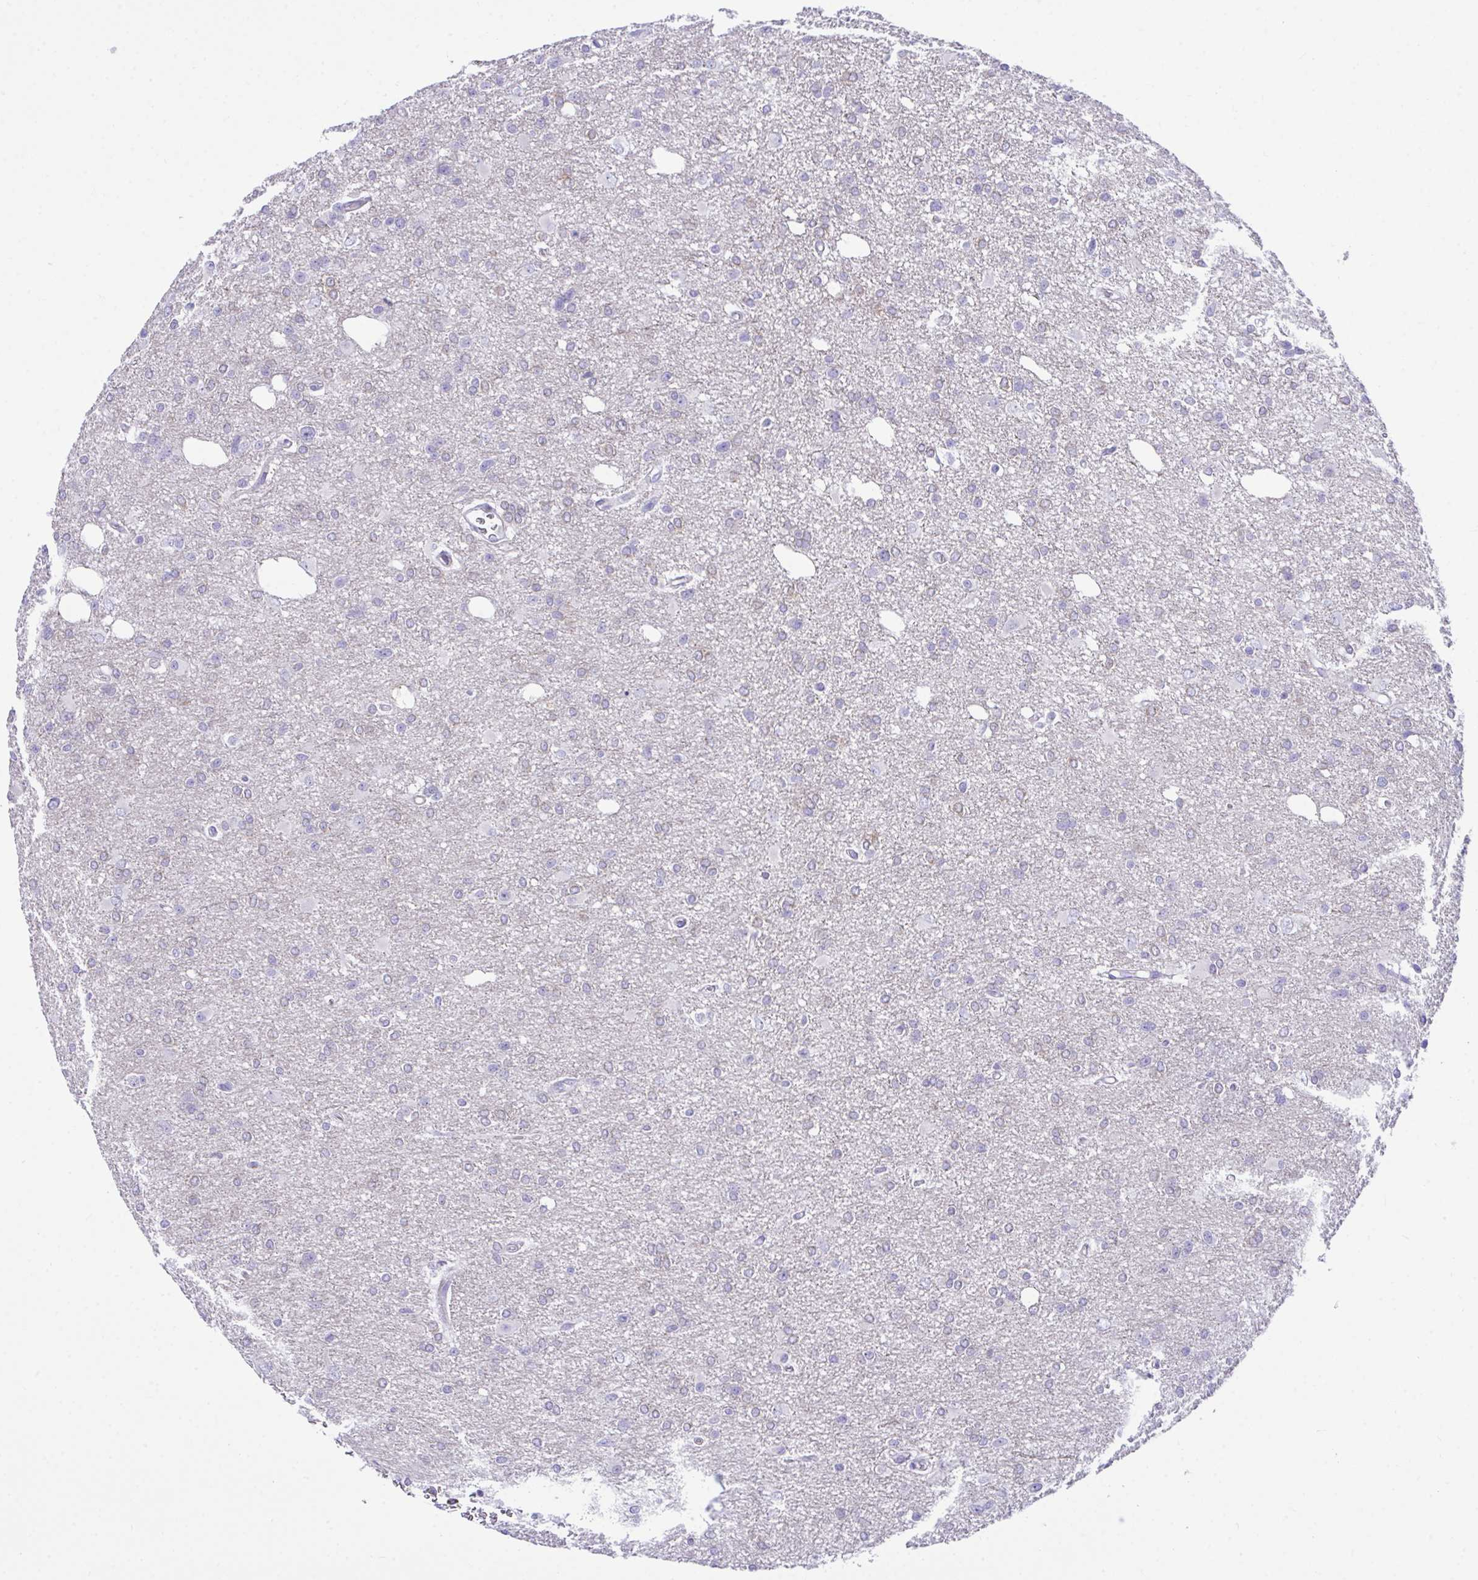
{"staining": {"intensity": "weak", "quantity": "<25%", "location": "cytoplasmic/membranous"}, "tissue": "glioma", "cell_type": "Tumor cells", "image_type": "cancer", "snomed": [{"axis": "morphology", "description": "Glioma, malignant, Low grade"}, {"axis": "topography", "description": "Brain"}], "caption": "An image of human malignant glioma (low-grade) is negative for staining in tumor cells.", "gene": "PLEKHH1", "patient": {"sex": "male", "age": 26}}